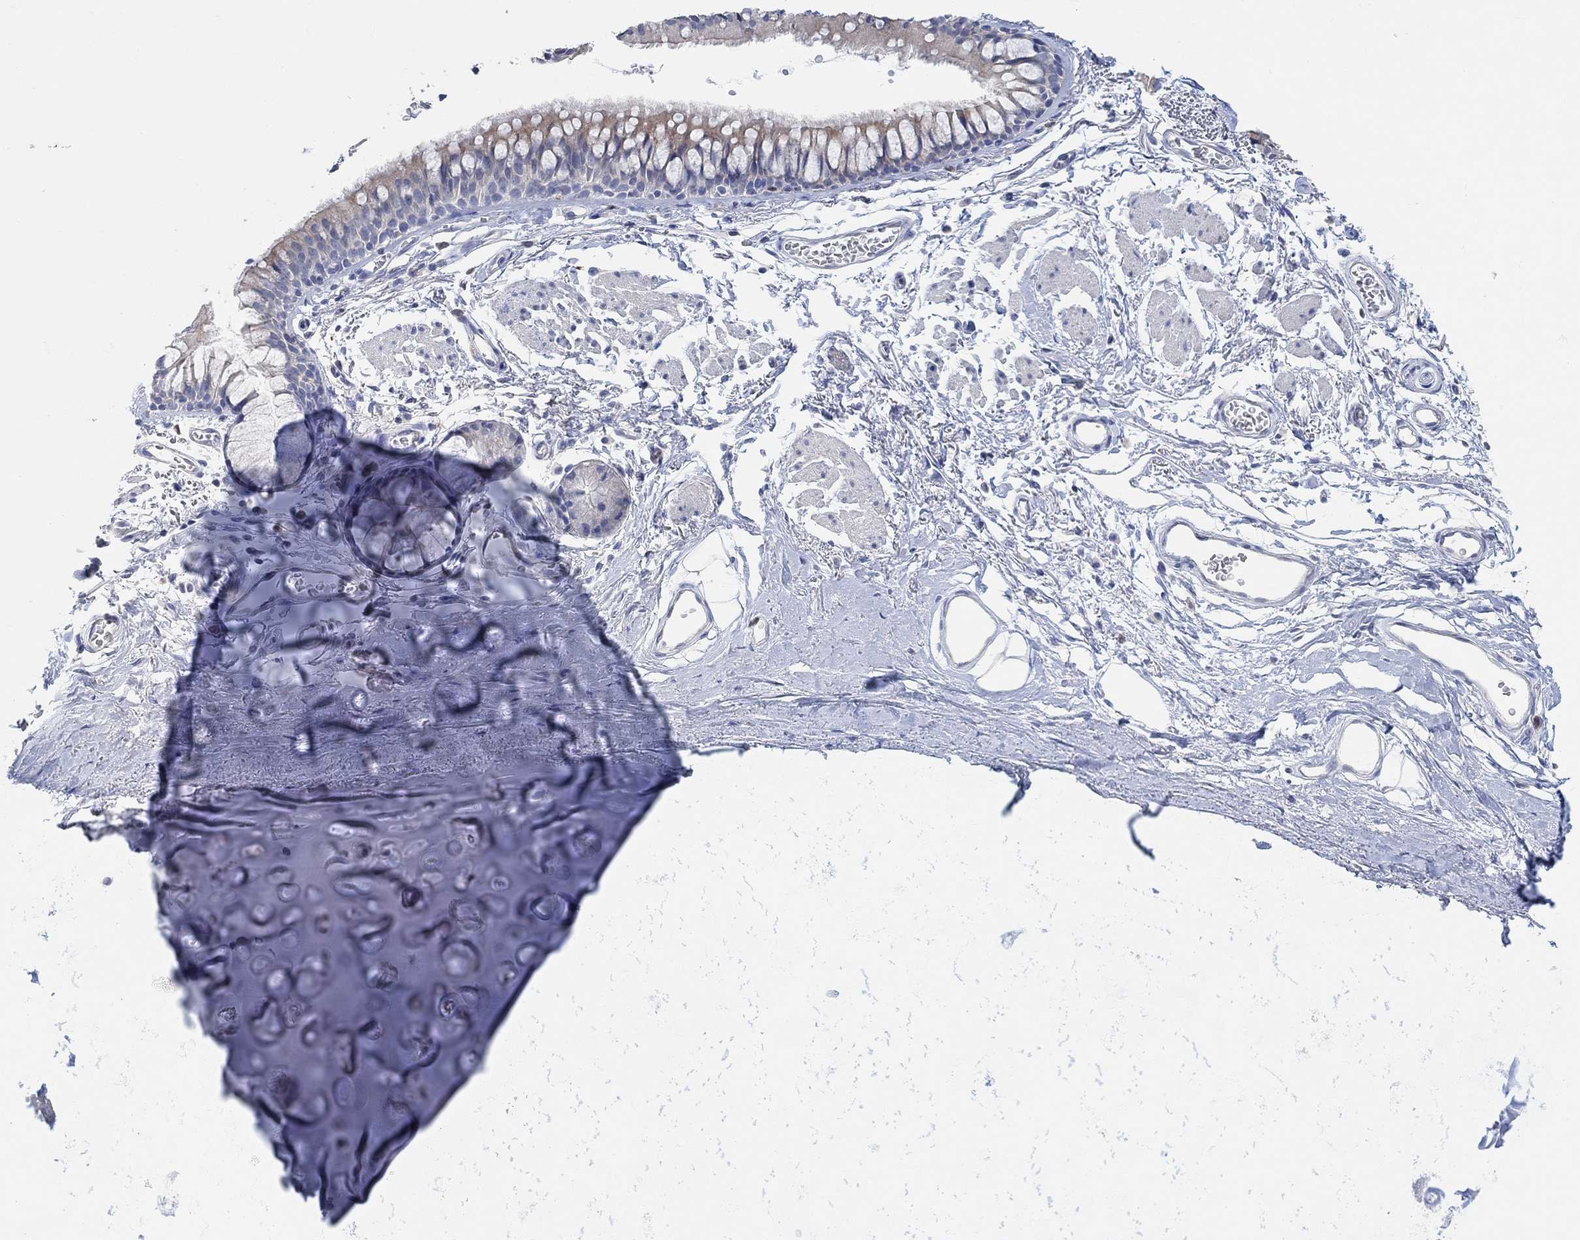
{"staining": {"intensity": "negative", "quantity": "none", "location": "none"}, "tissue": "soft tissue", "cell_type": "Chondrocytes", "image_type": "normal", "snomed": [{"axis": "morphology", "description": "Normal tissue, NOS"}, {"axis": "topography", "description": "Cartilage tissue"}, {"axis": "topography", "description": "Bronchus"}], "caption": "DAB (3,3'-diaminobenzidine) immunohistochemical staining of normal soft tissue reveals no significant expression in chondrocytes.", "gene": "NLRP14", "patient": {"sex": "female", "age": 79}}